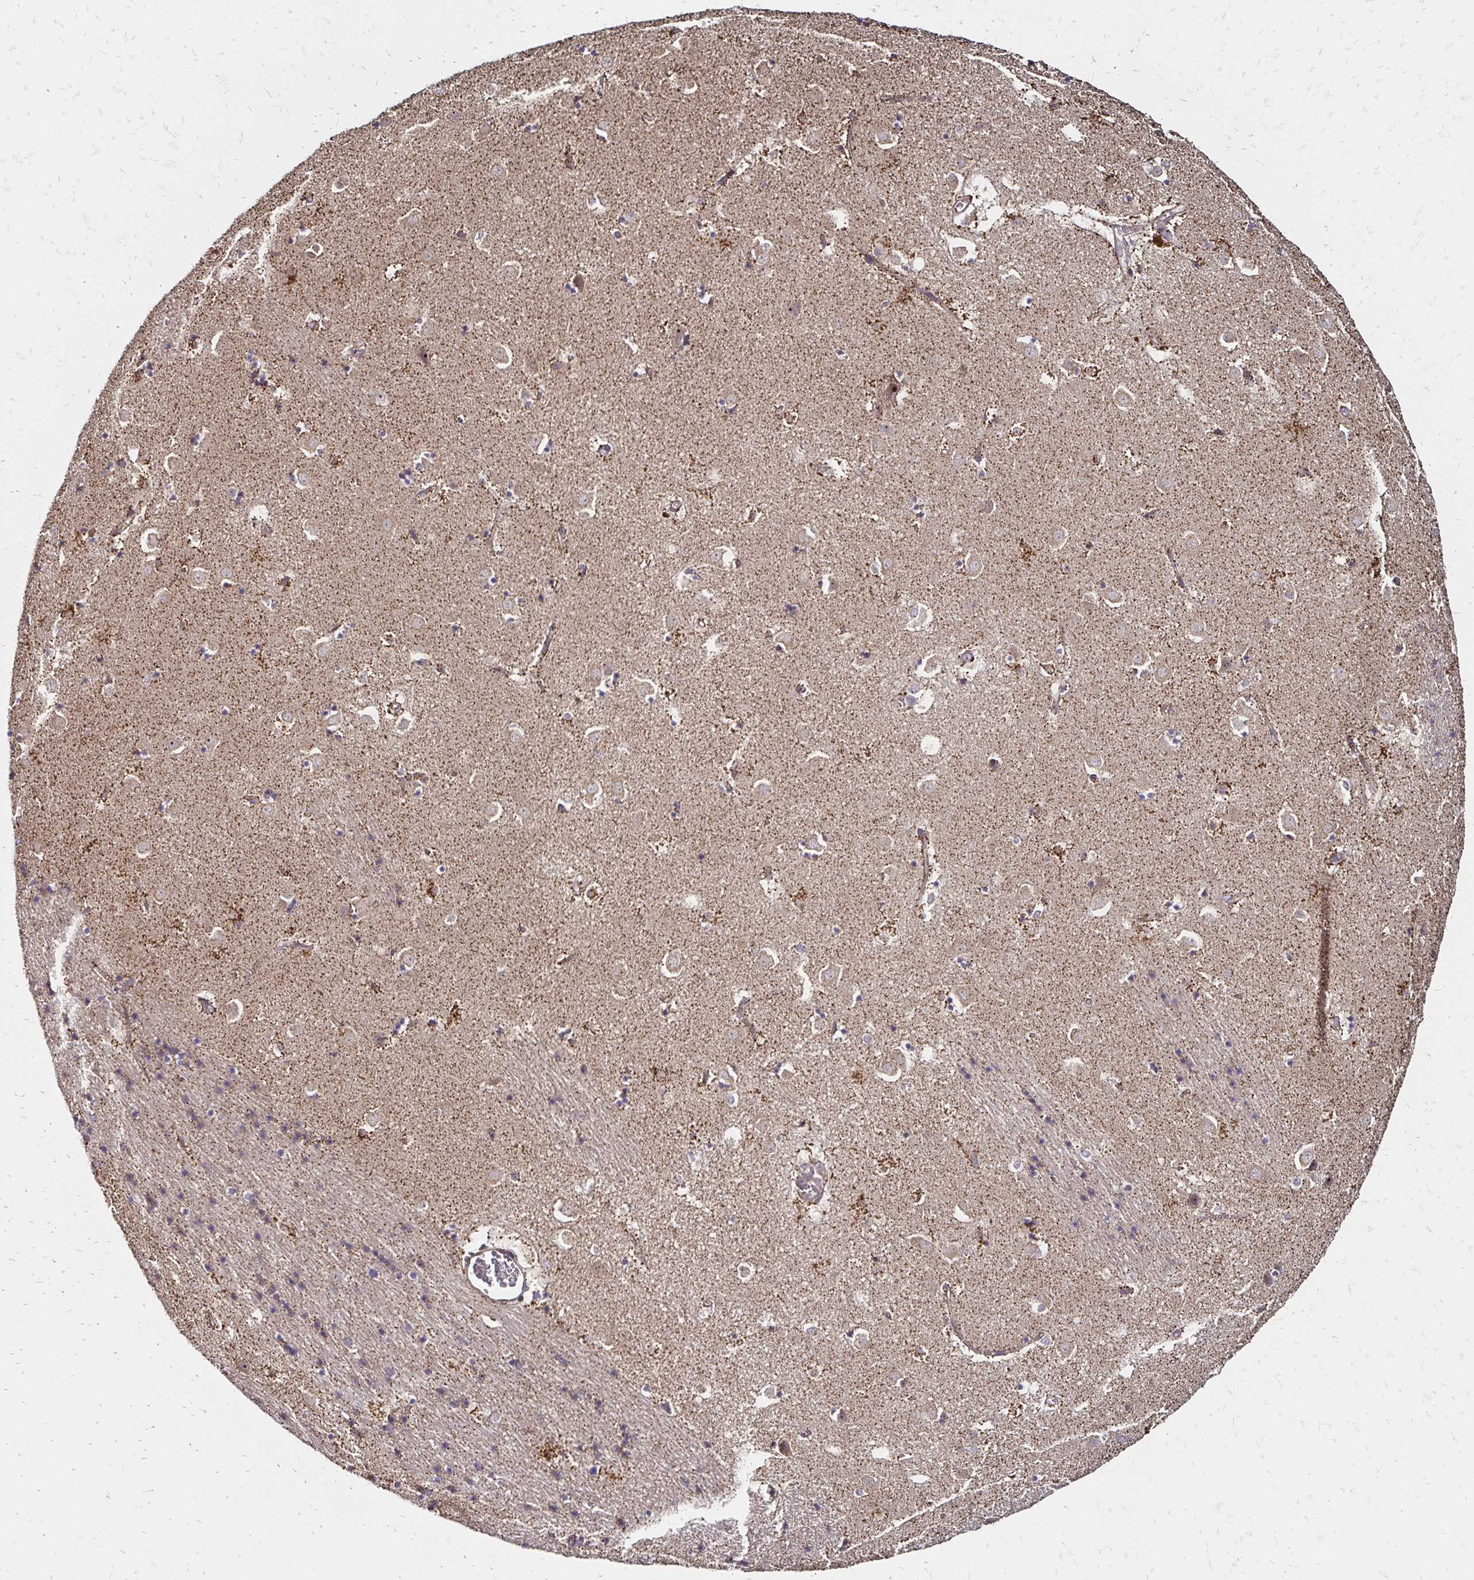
{"staining": {"intensity": "negative", "quantity": "none", "location": "none"}, "tissue": "caudate", "cell_type": "Glial cells", "image_type": "normal", "snomed": [{"axis": "morphology", "description": "Normal tissue, NOS"}, {"axis": "topography", "description": "Lateral ventricle wall"}], "caption": "This is a micrograph of IHC staining of unremarkable caudate, which shows no expression in glial cells. Nuclei are stained in blue.", "gene": "ZW10", "patient": {"sex": "male", "age": 58}}